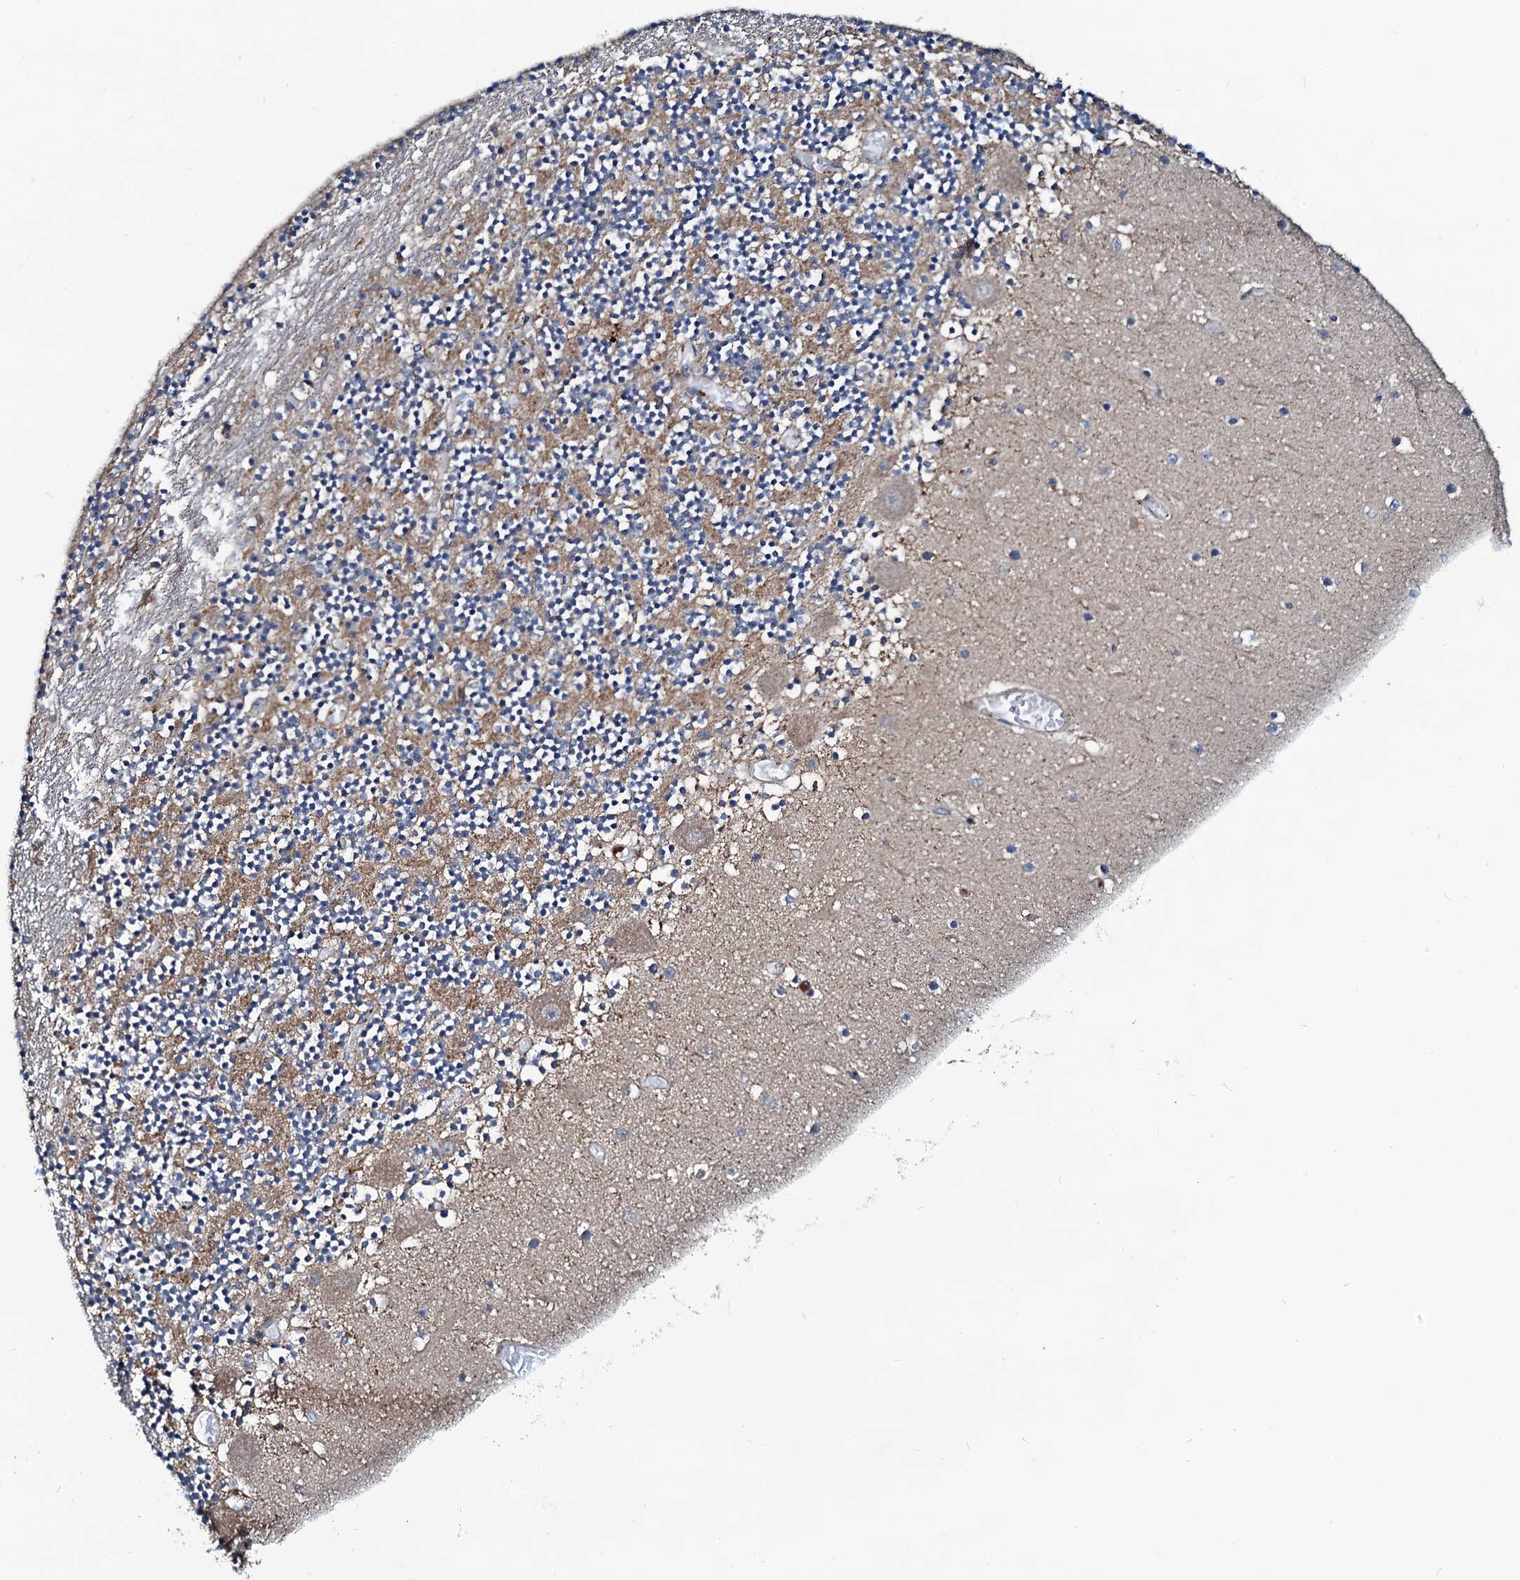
{"staining": {"intensity": "weak", "quantity": "<25%", "location": "cytoplasmic/membranous"}, "tissue": "cerebellum", "cell_type": "Cells in granular layer", "image_type": "normal", "snomed": [{"axis": "morphology", "description": "Normal tissue, NOS"}, {"axis": "topography", "description": "Cerebellum"}], "caption": "Immunohistochemistry (IHC) of benign cerebellum displays no staining in cells in granular layer. The staining was performed using DAB (3,3'-diaminobenzidine) to visualize the protein expression in brown, while the nuclei were stained in blue with hematoxylin (Magnification: 20x).", "gene": "NEK1", "patient": {"sex": "female", "age": 28}}